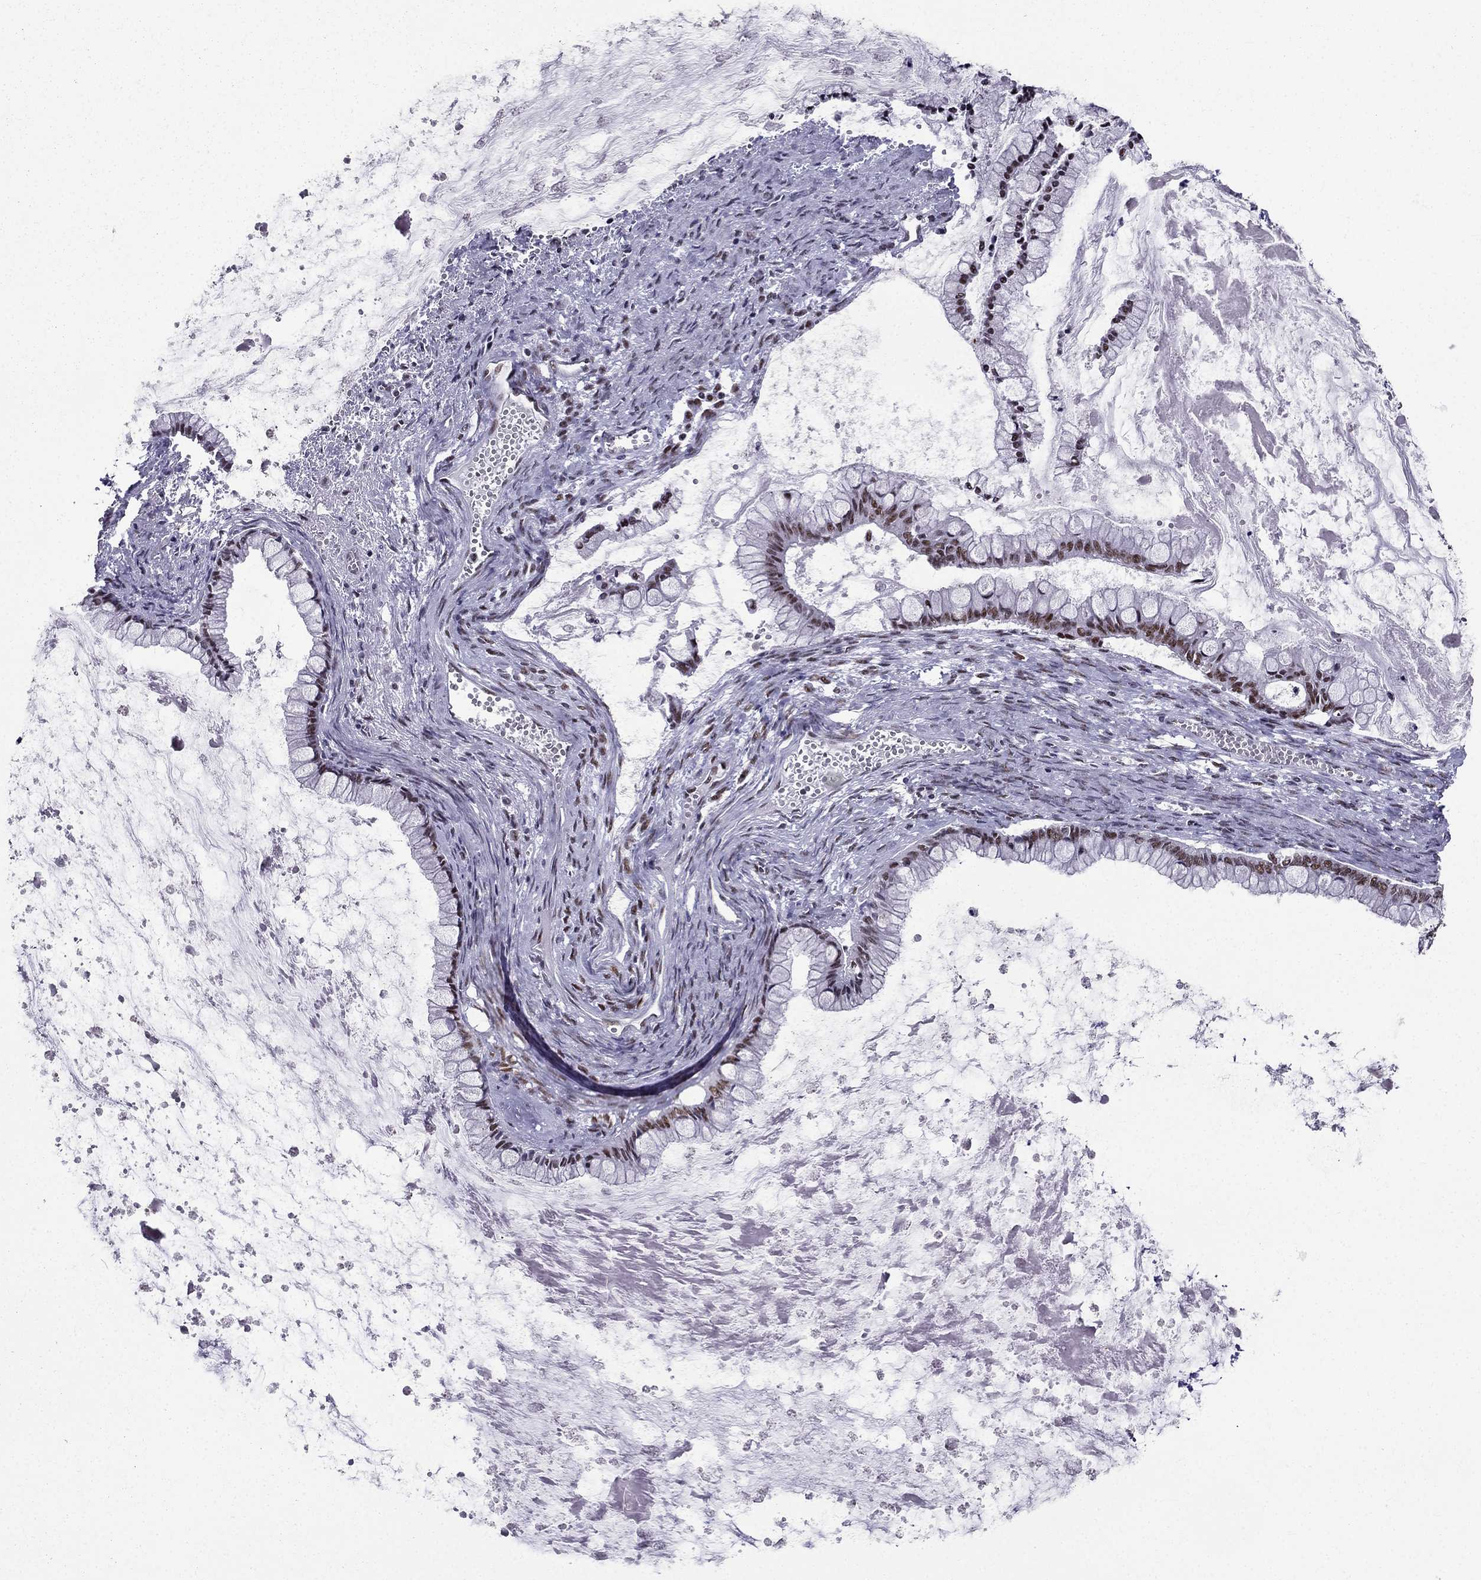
{"staining": {"intensity": "moderate", "quantity": "25%-75%", "location": "nuclear"}, "tissue": "ovarian cancer", "cell_type": "Tumor cells", "image_type": "cancer", "snomed": [{"axis": "morphology", "description": "Cystadenocarcinoma, mucinous, NOS"}, {"axis": "topography", "description": "Ovary"}], "caption": "High-power microscopy captured an immunohistochemistry (IHC) micrograph of ovarian cancer (mucinous cystadenocarcinoma), revealing moderate nuclear staining in about 25%-75% of tumor cells.", "gene": "ZNF420", "patient": {"sex": "female", "age": 67}}